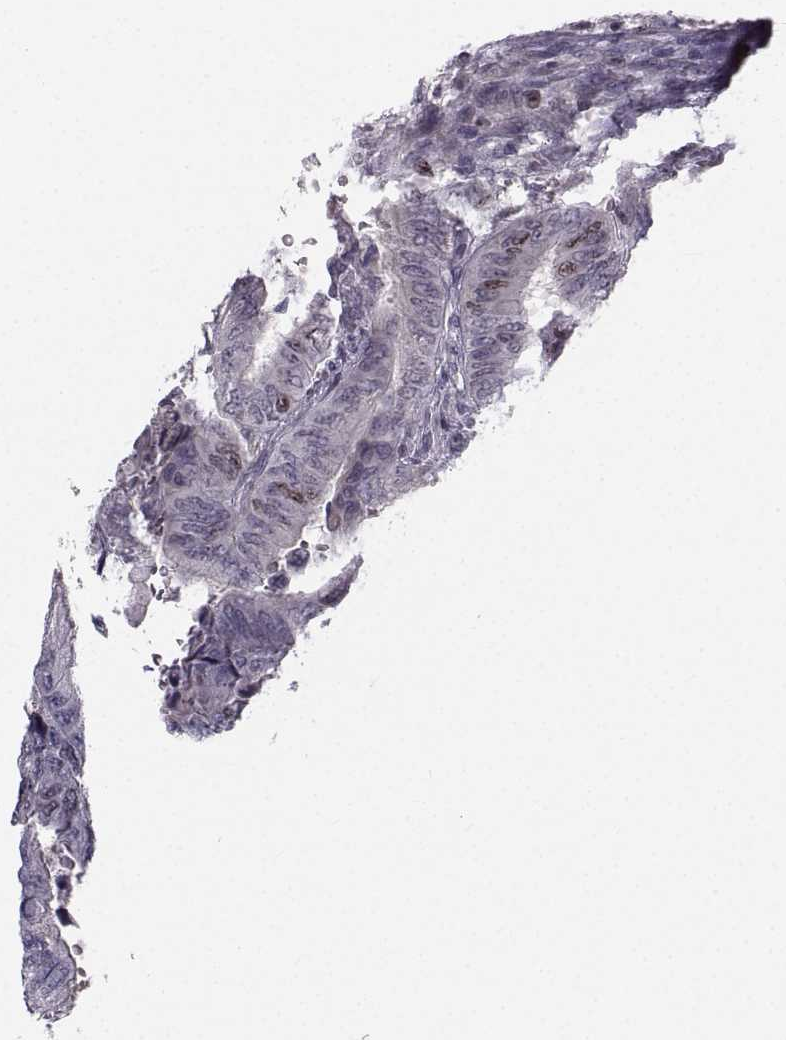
{"staining": {"intensity": "negative", "quantity": "none", "location": "none"}, "tissue": "colorectal cancer", "cell_type": "Tumor cells", "image_type": "cancer", "snomed": [{"axis": "morphology", "description": "Normal tissue, NOS"}, {"axis": "morphology", "description": "Adenocarcinoma, NOS"}, {"axis": "topography", "description": "Rectum"}, {"axis": "topography", "description": "Peripheral nerve tissue"}], "caption": "Immunohistochemical staining of human colorectal adenocarcinoma exhibits no significant staining in tumor cells.", "gene": "LRP8", "patient": {"sex": "male", "age": 92}}